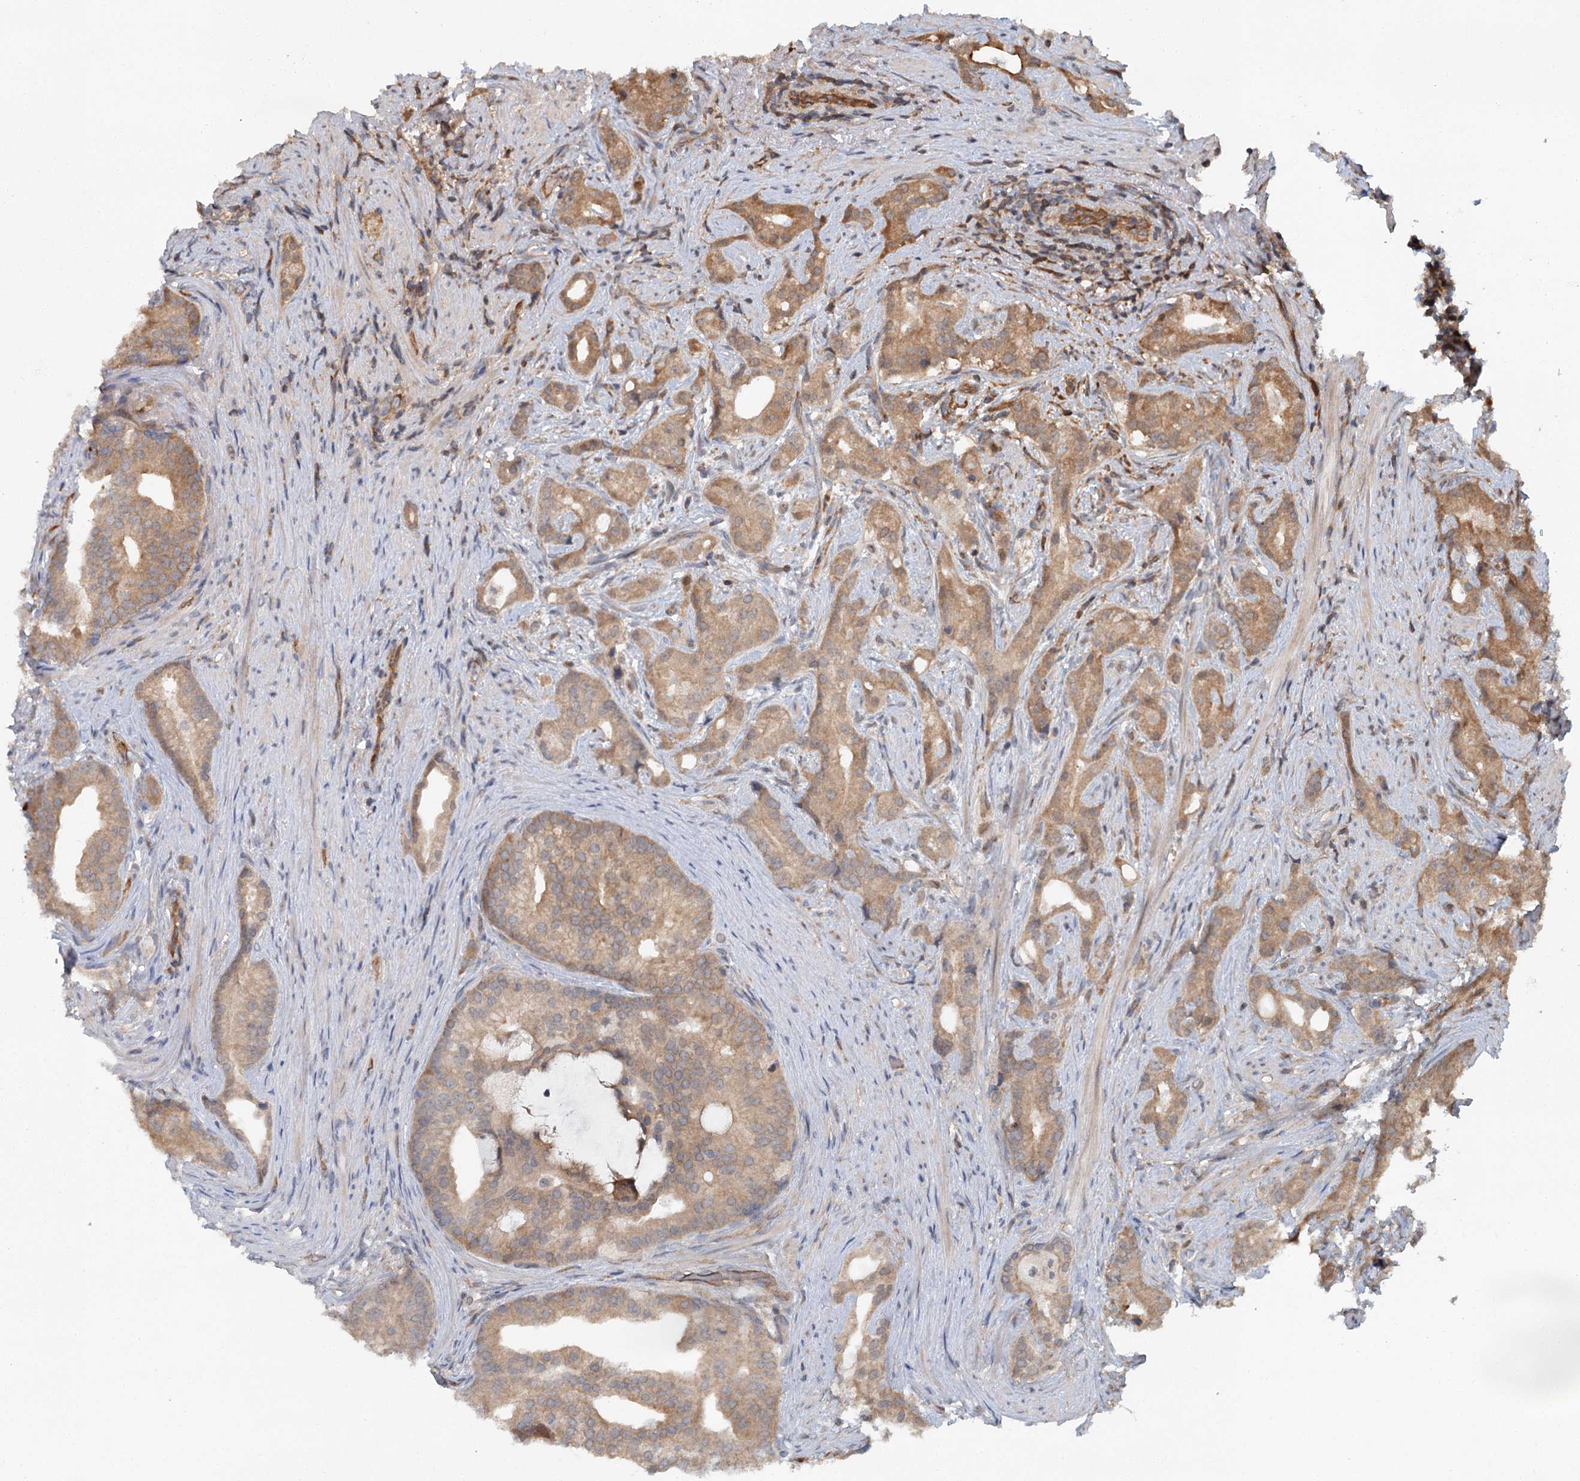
{"staining": {"intensity": "moderate", "quantity": ">75%", "location": "cytoplasmic/membranous"}, "tissue": "prostate cancer", "cell_type": "Tumor cells", "image_type": "cancer", "snomed": [{"axis": "morphology", "description": "Adenocarcinoma, Low grade"}, {"axis": "topography", "description": "Prostate"}], "caption": "High-magnification brightfield microscopy of prostate adenocarcinoma (low-grade) stained with DAB (brown) and counterstained with hematoxylin (blue). tumor cells exhibit moderate cytoplasmic/membranous expression is seen in approximately>75% of cells.", "gene": "ZNF527", "patient": {"sex": "male", "age": 71}}